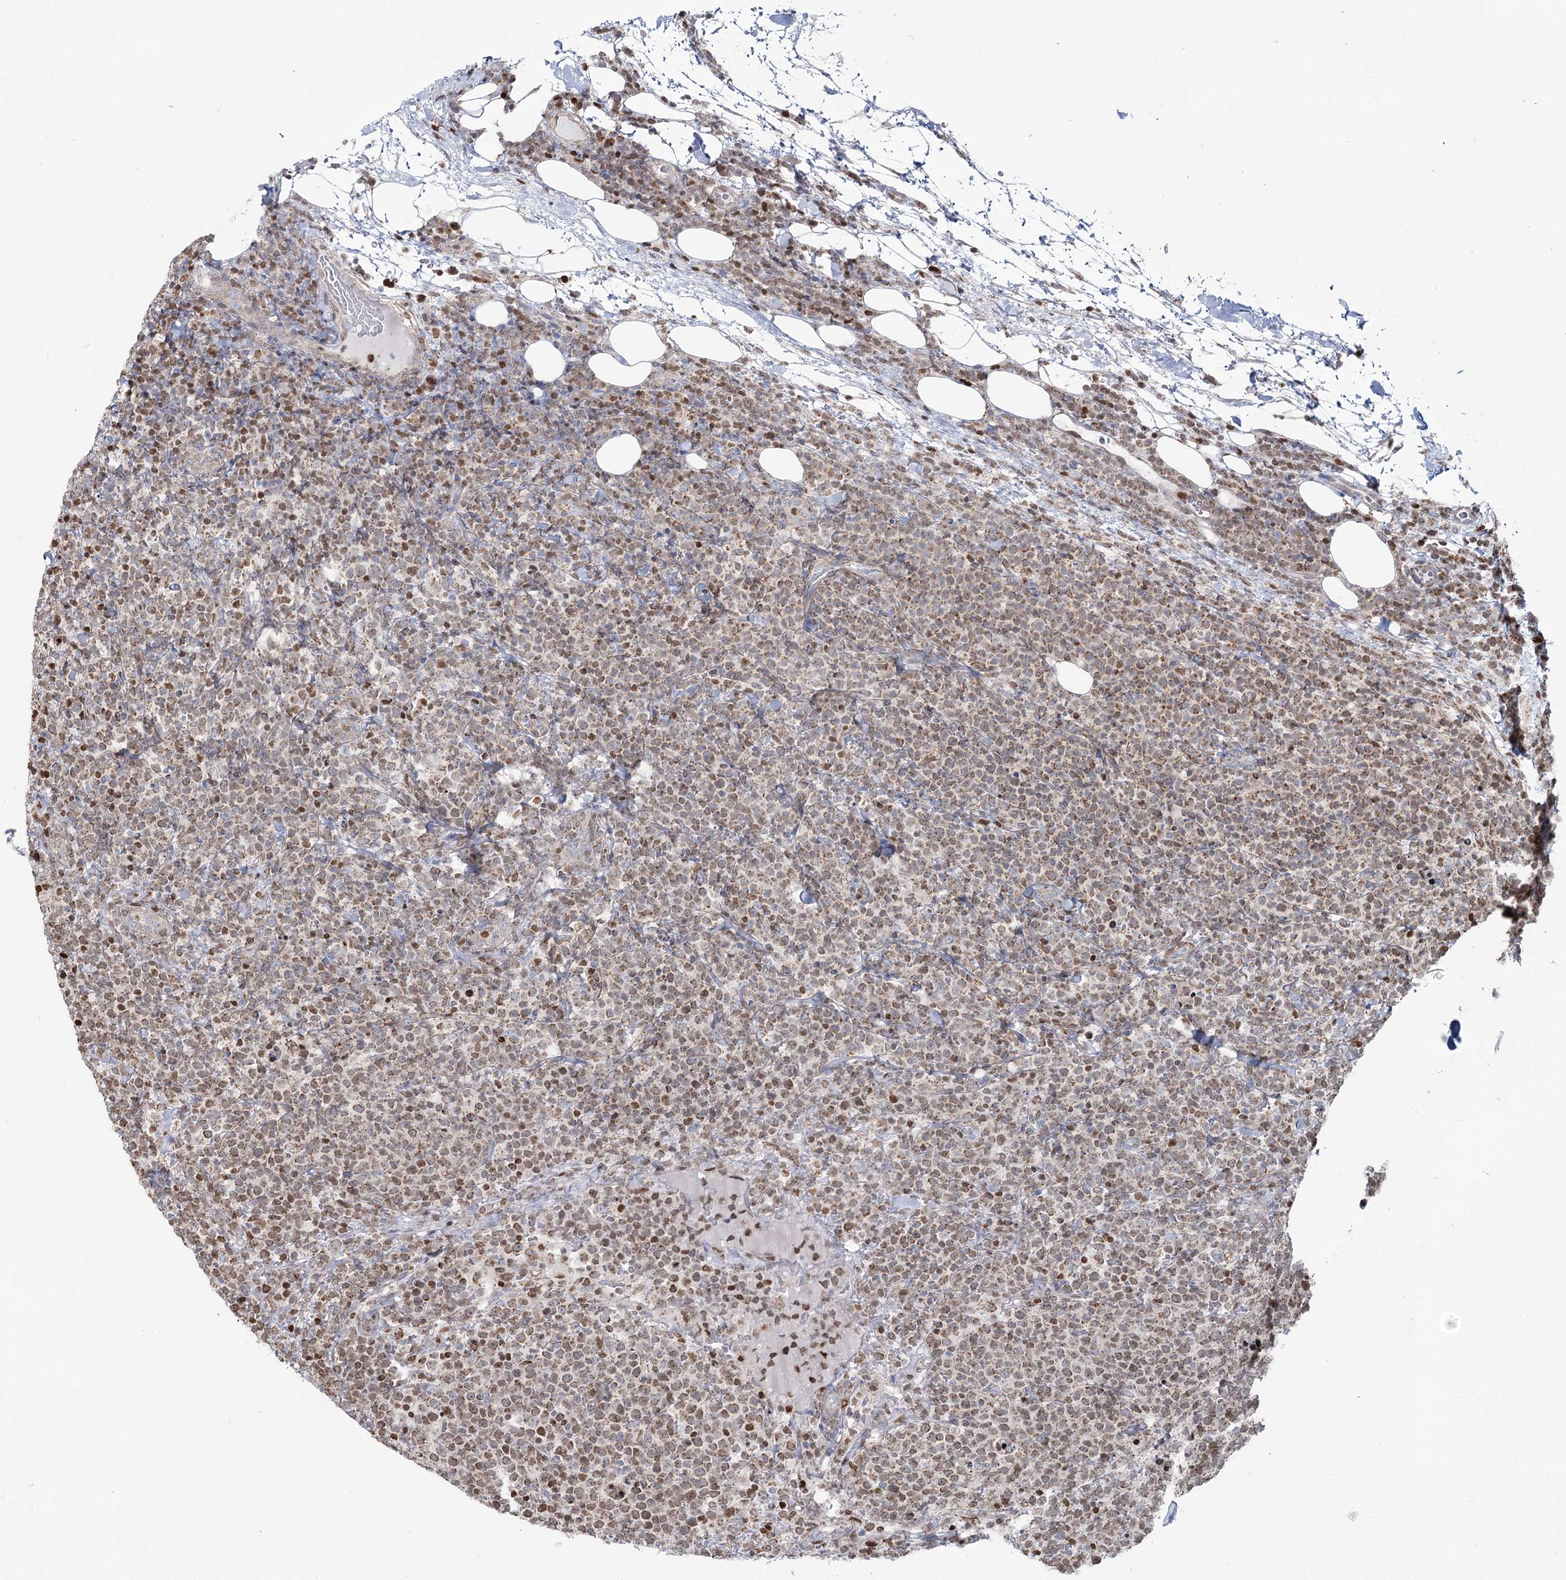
{"staining": {"intensity": "moderate", "quantity": ">75%", "location": "cytoplasmic/membranous,nuclear"}, "tissue": "lymphoma", "cell_type": "Tumor cells", "image_type": "cancer", "snomed": [{"axis": "morphology", "description": "Malignant lymphoma, non-Hodgkin's type, High grade"}, {"axis": "topography", "description": "Lymph node"}], "caption": "High-power microscopy captured an immunohistochemistry histopathology image of high-grade malignant lymphoma, non-Hodgkin's type, revealing moderate cytoplasmic/membranous and nuclear expression in approximately >75% of tumor cells.", "gene": "PDHX", "patient": {"sex": "male", "age": 61}}